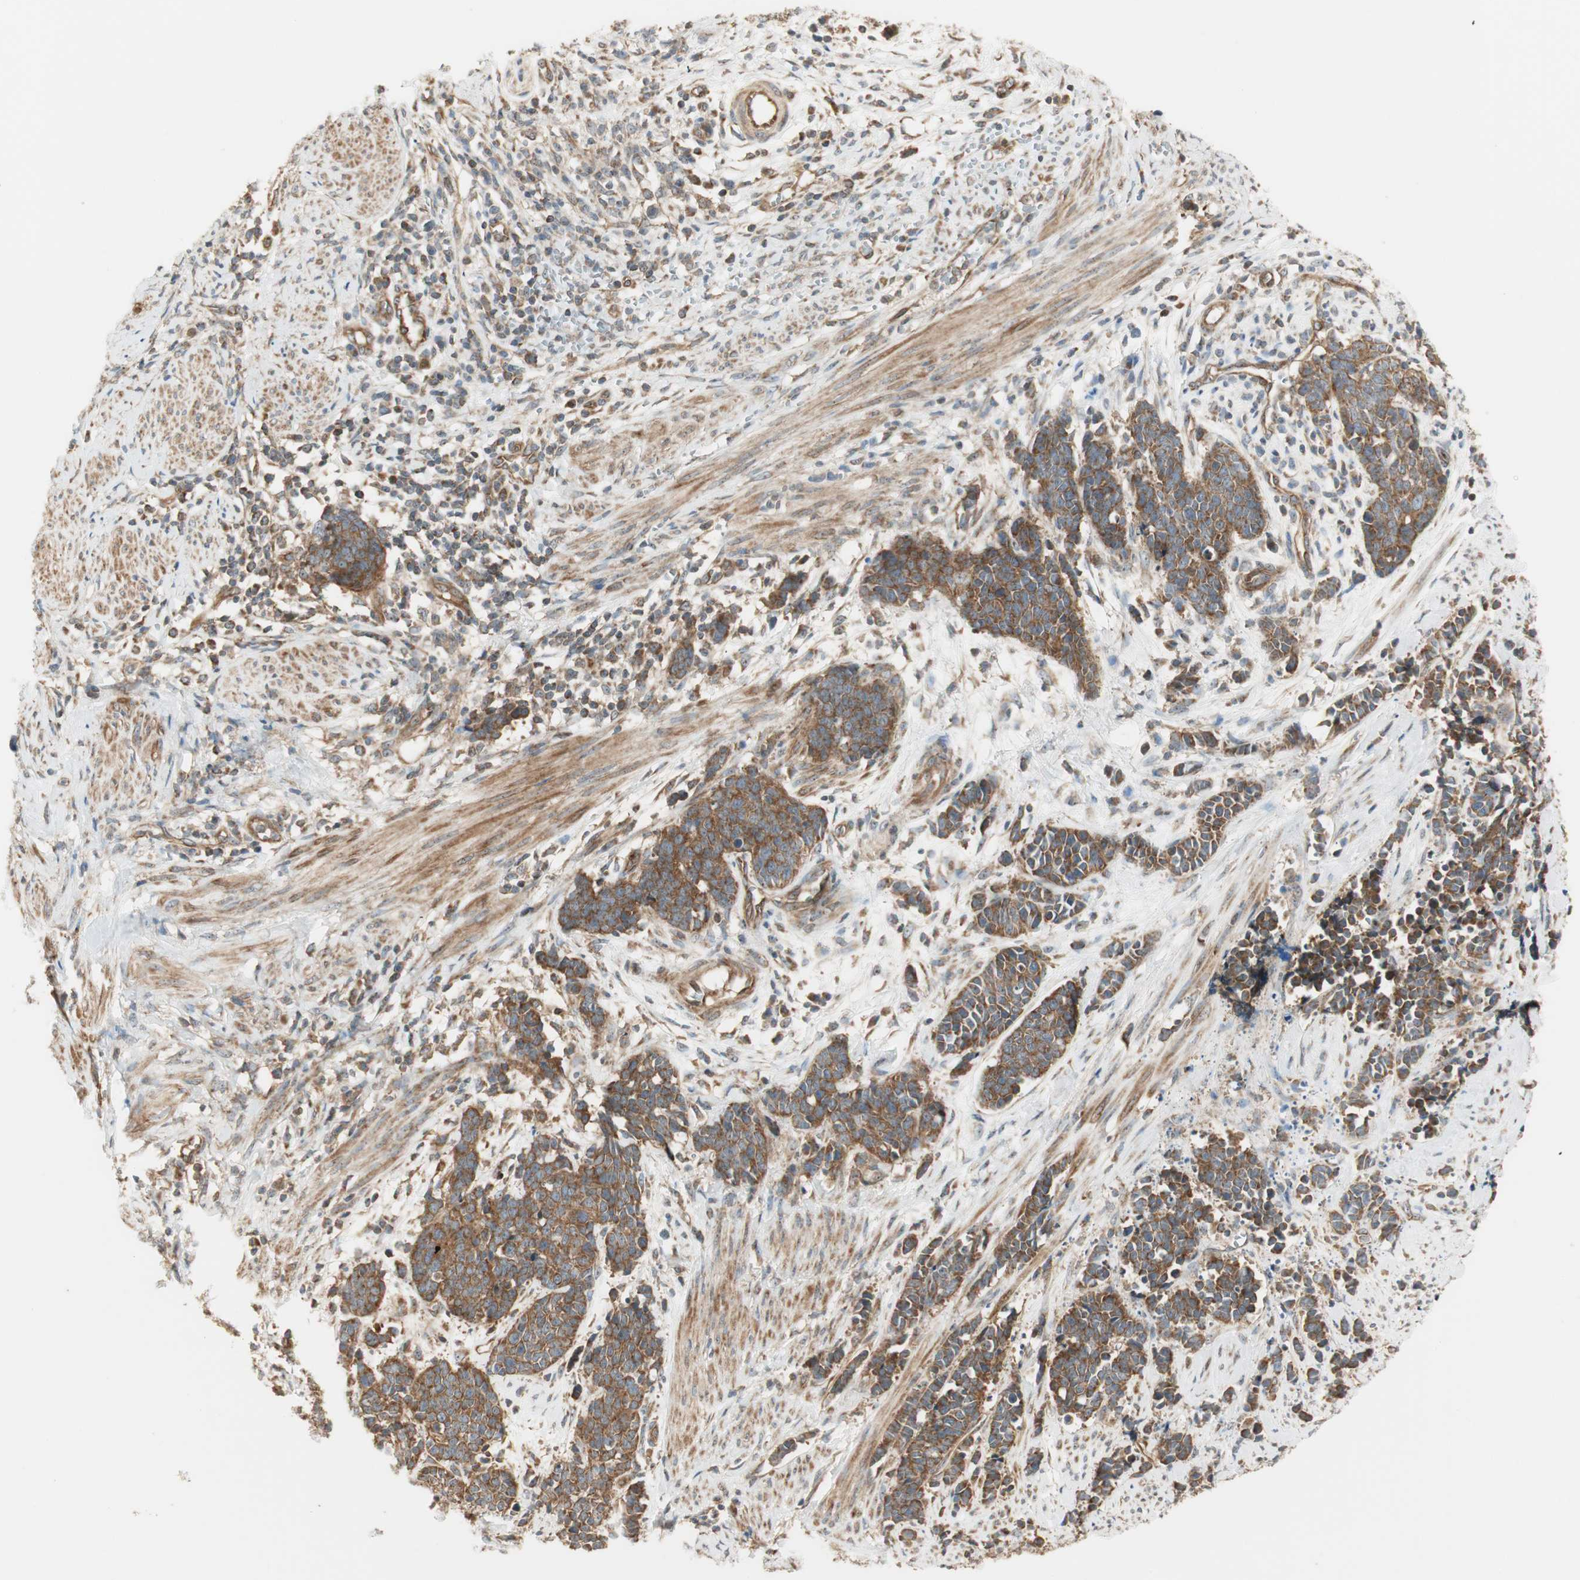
{"staining": {"intensity": "strong", "quantity": ">75%", "location": "cytoplasmic/membranous"}, "tissue": "cervical cancer", "cell_type": "Tumor cells", "image_type": "cancer", "snomed": [{"axis": "morphology", "description": "Squamous cell carcinoma, NOS"}, {"axis": "topography", "description": "Cervix"}], "caption": "Strong cytoplasmic/membranous protein staining is identified in approximately >75% of tumor cells in cervical cancer (squamous cell carcinoma).", "gene": "CTTNBP2NL", "patient": {"sex": "female", "age": 35}}